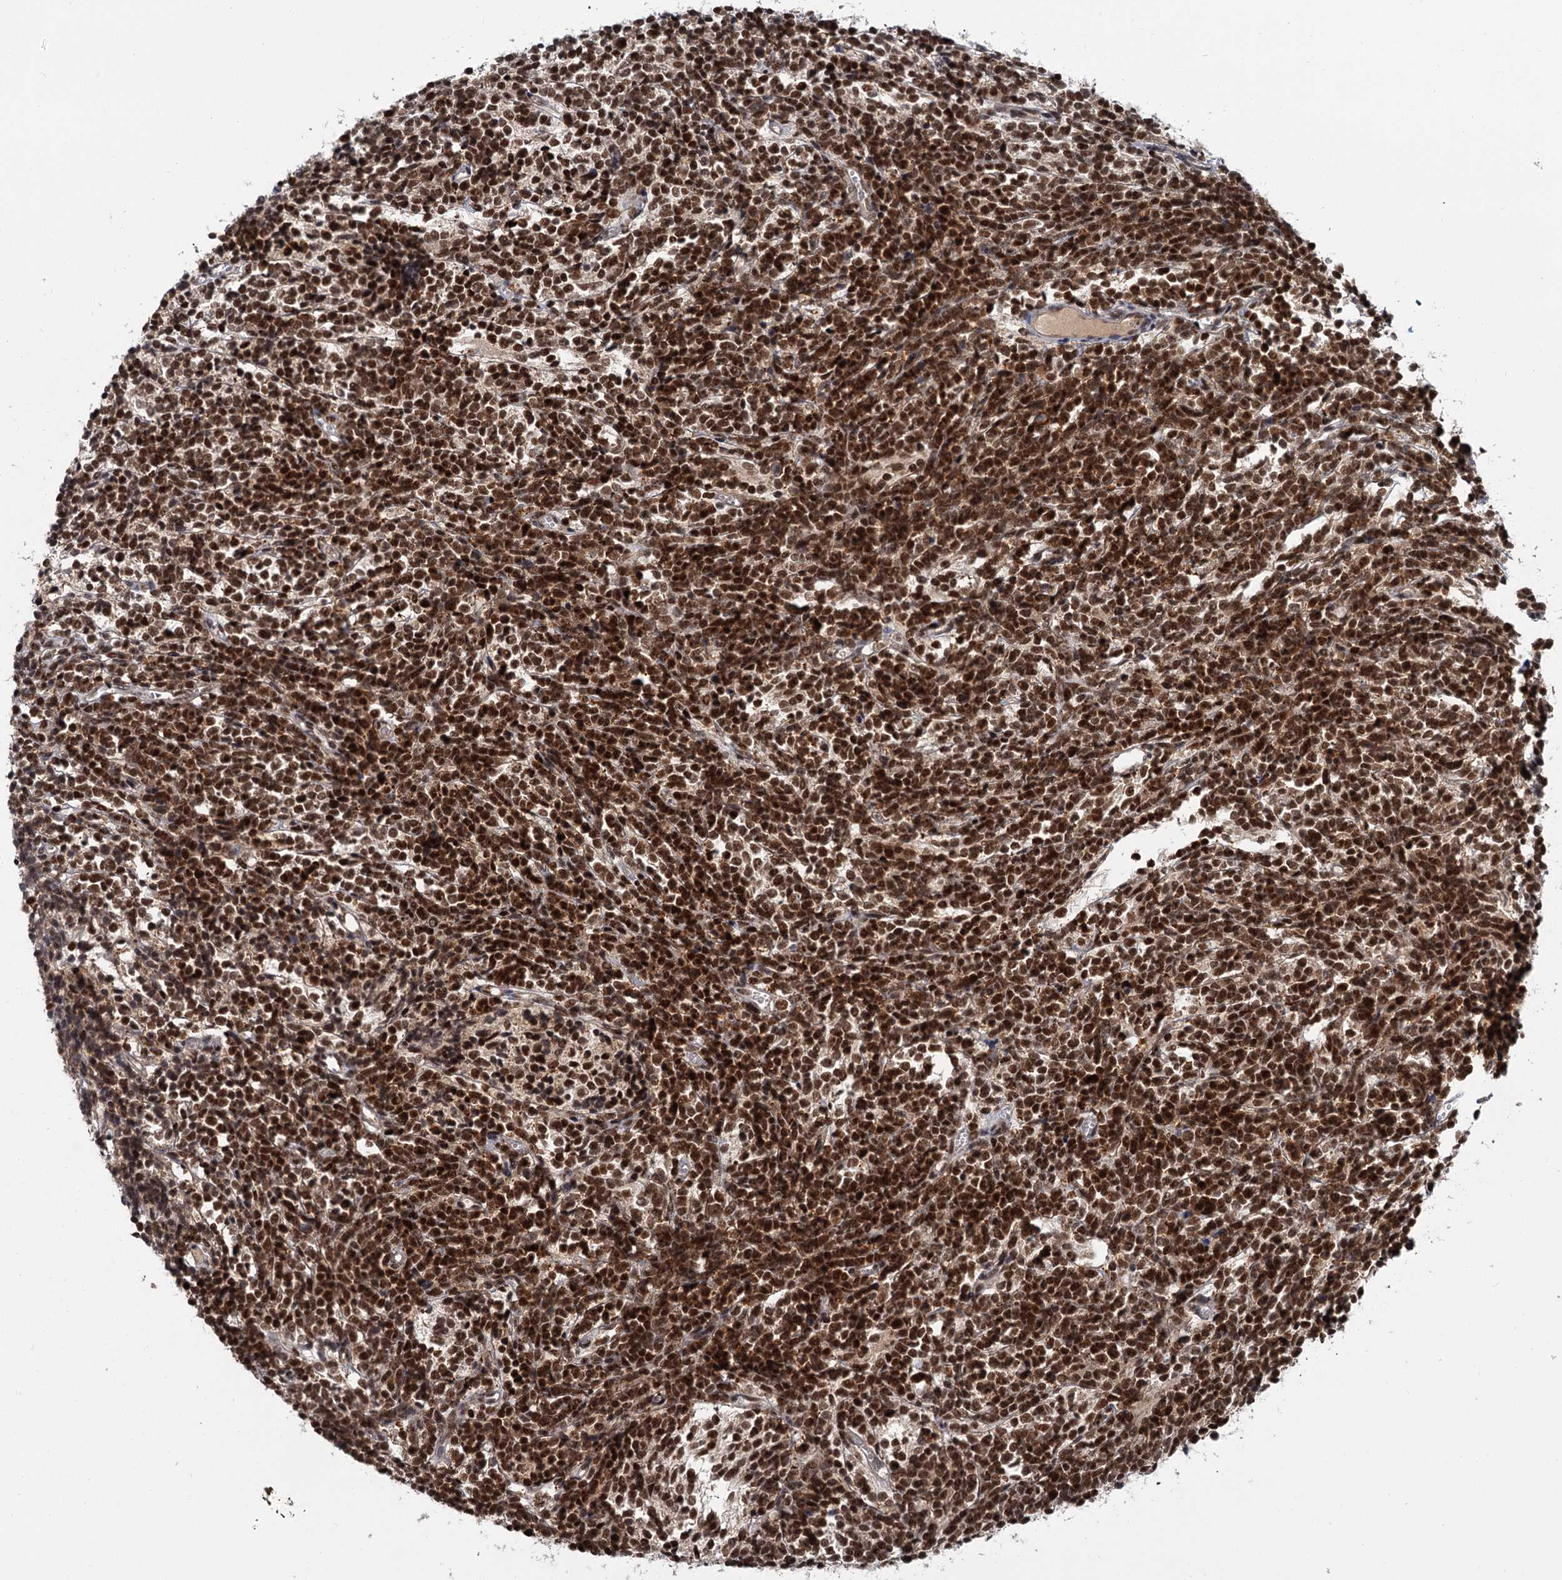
{"staining": {"intensity": "strong", "quantity": ">75%", "location": "nuclear"}, "tissue": "glioma", "cell_type": "Tumor cells", "image_type": "cancer", "snomed": [{"axis": "morphology", "description": "Glioma, malignant, Low grade"}, {"axis": "topography", "description": "Brain"}], "caption": "DAB immunohistochemical staining of glioma shows strong nuclear protein positivity in about >75% of tumor cells. The protein of interest is shown in brown color, while the nuclei are stained blue.", "gene": "WBP4", "patient": {"sex": "female", "age": 1}}